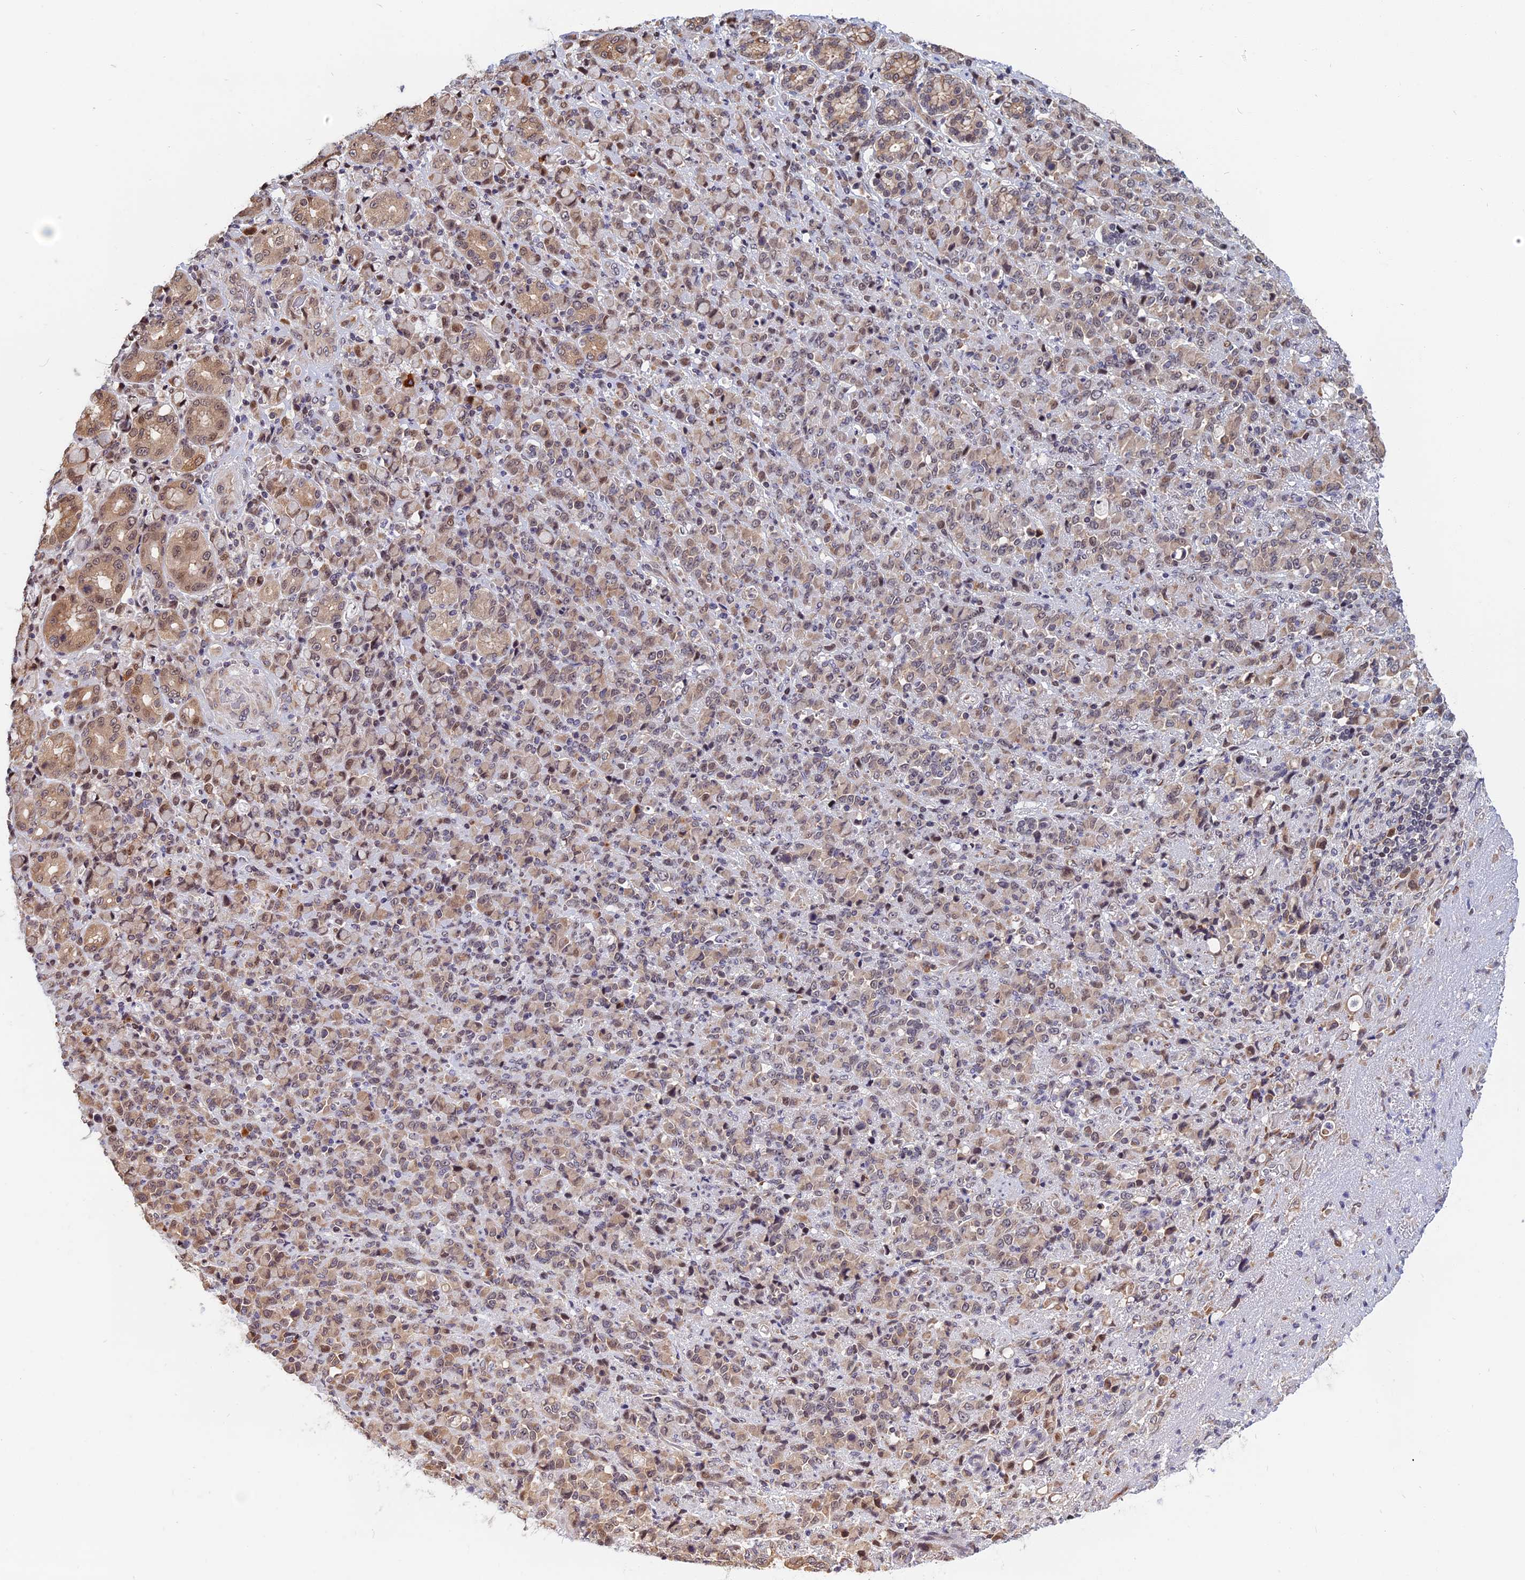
{"staining": {"intensity": "weak", "quantity": "25%-75%", "location": "cytoplasmic/membranous,nuclear"}, "tissue": "stomach cancer", "cell_type": "Tumor cells", "image_type": "cancer", "snomed": [{"axis": "morphology", "description": "Normal tissue, NOS"}, {"axis": "morphology", "description": "Adenocarcinoma, NOS"}, {"axis": "topography", "description": "Stomach"}], "caption": "Stomach adenocarcinoma stained with DAB immunohistochemistry reveals low levels of weak cytoplasmic/membranous and nuclear expression in approximately 25%-75% of tumor cells. Using DAB (3,3'-diaminobenzidine) (brown) and hematoxylin (blue) stains, captured at high magnification using brightfield microscopy.", "gene": "CCDC113", "patient": {"sex": "female", "age": 79}}